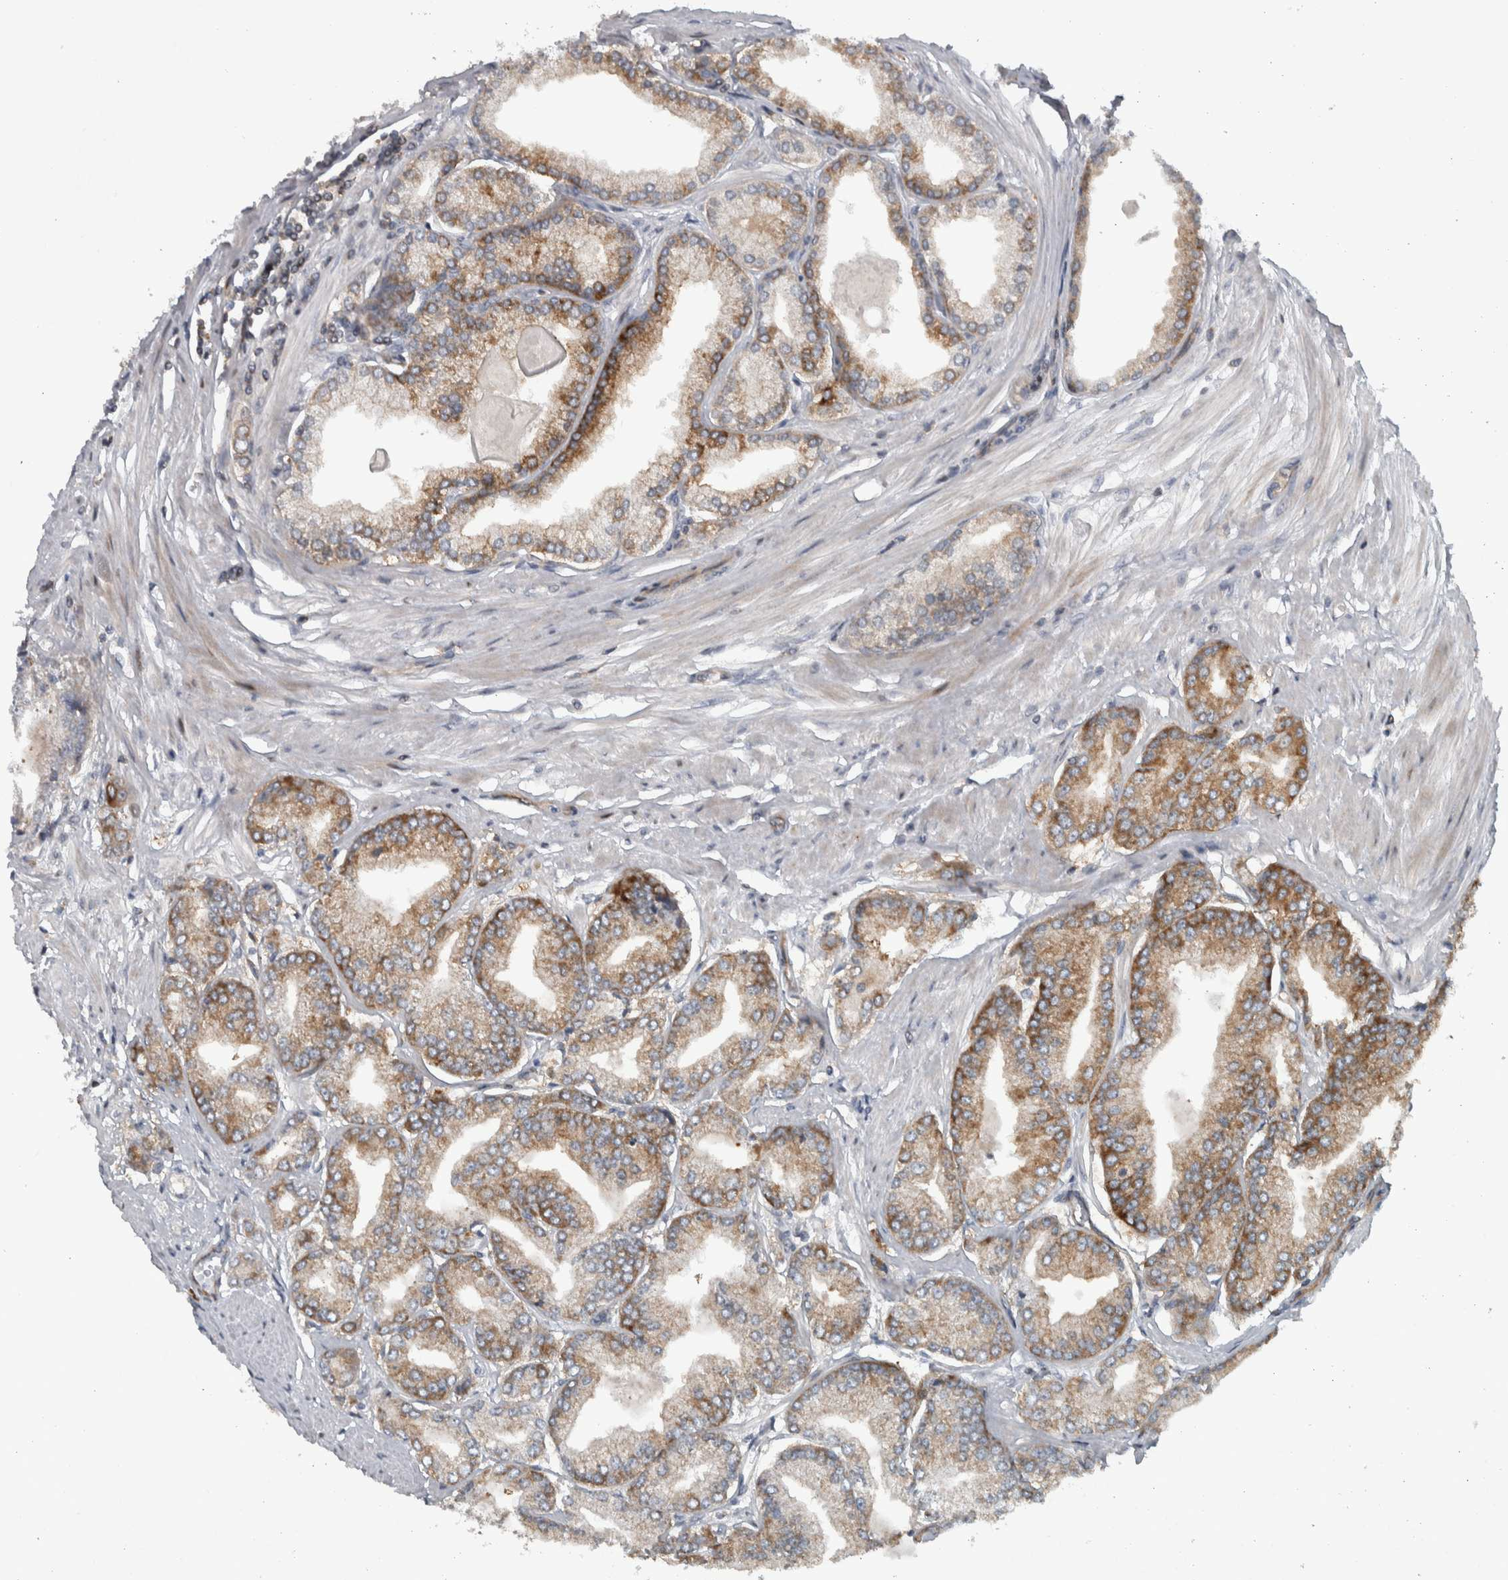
{"staining": {"intensity": "moderate", "quantity": "25%-75%", "location": "cytoplasmic/membranous"}, "tissue": "prostate cancer", "cell_type": "Tumor cells", "image_type": "cancer", "snomed": [{"axis": "morphology", "description": "Adenocarcinoma, Low grade"}, {"axis": "topography", "description": "Prostate"}], "caption": "Prostate cancer tissue displays moderate cytoplasmic/membranous expression in about 25%-75% of tumor cells", "gene": "BAIAP2L1", "patient": {"sex": "male", "age": 52}}